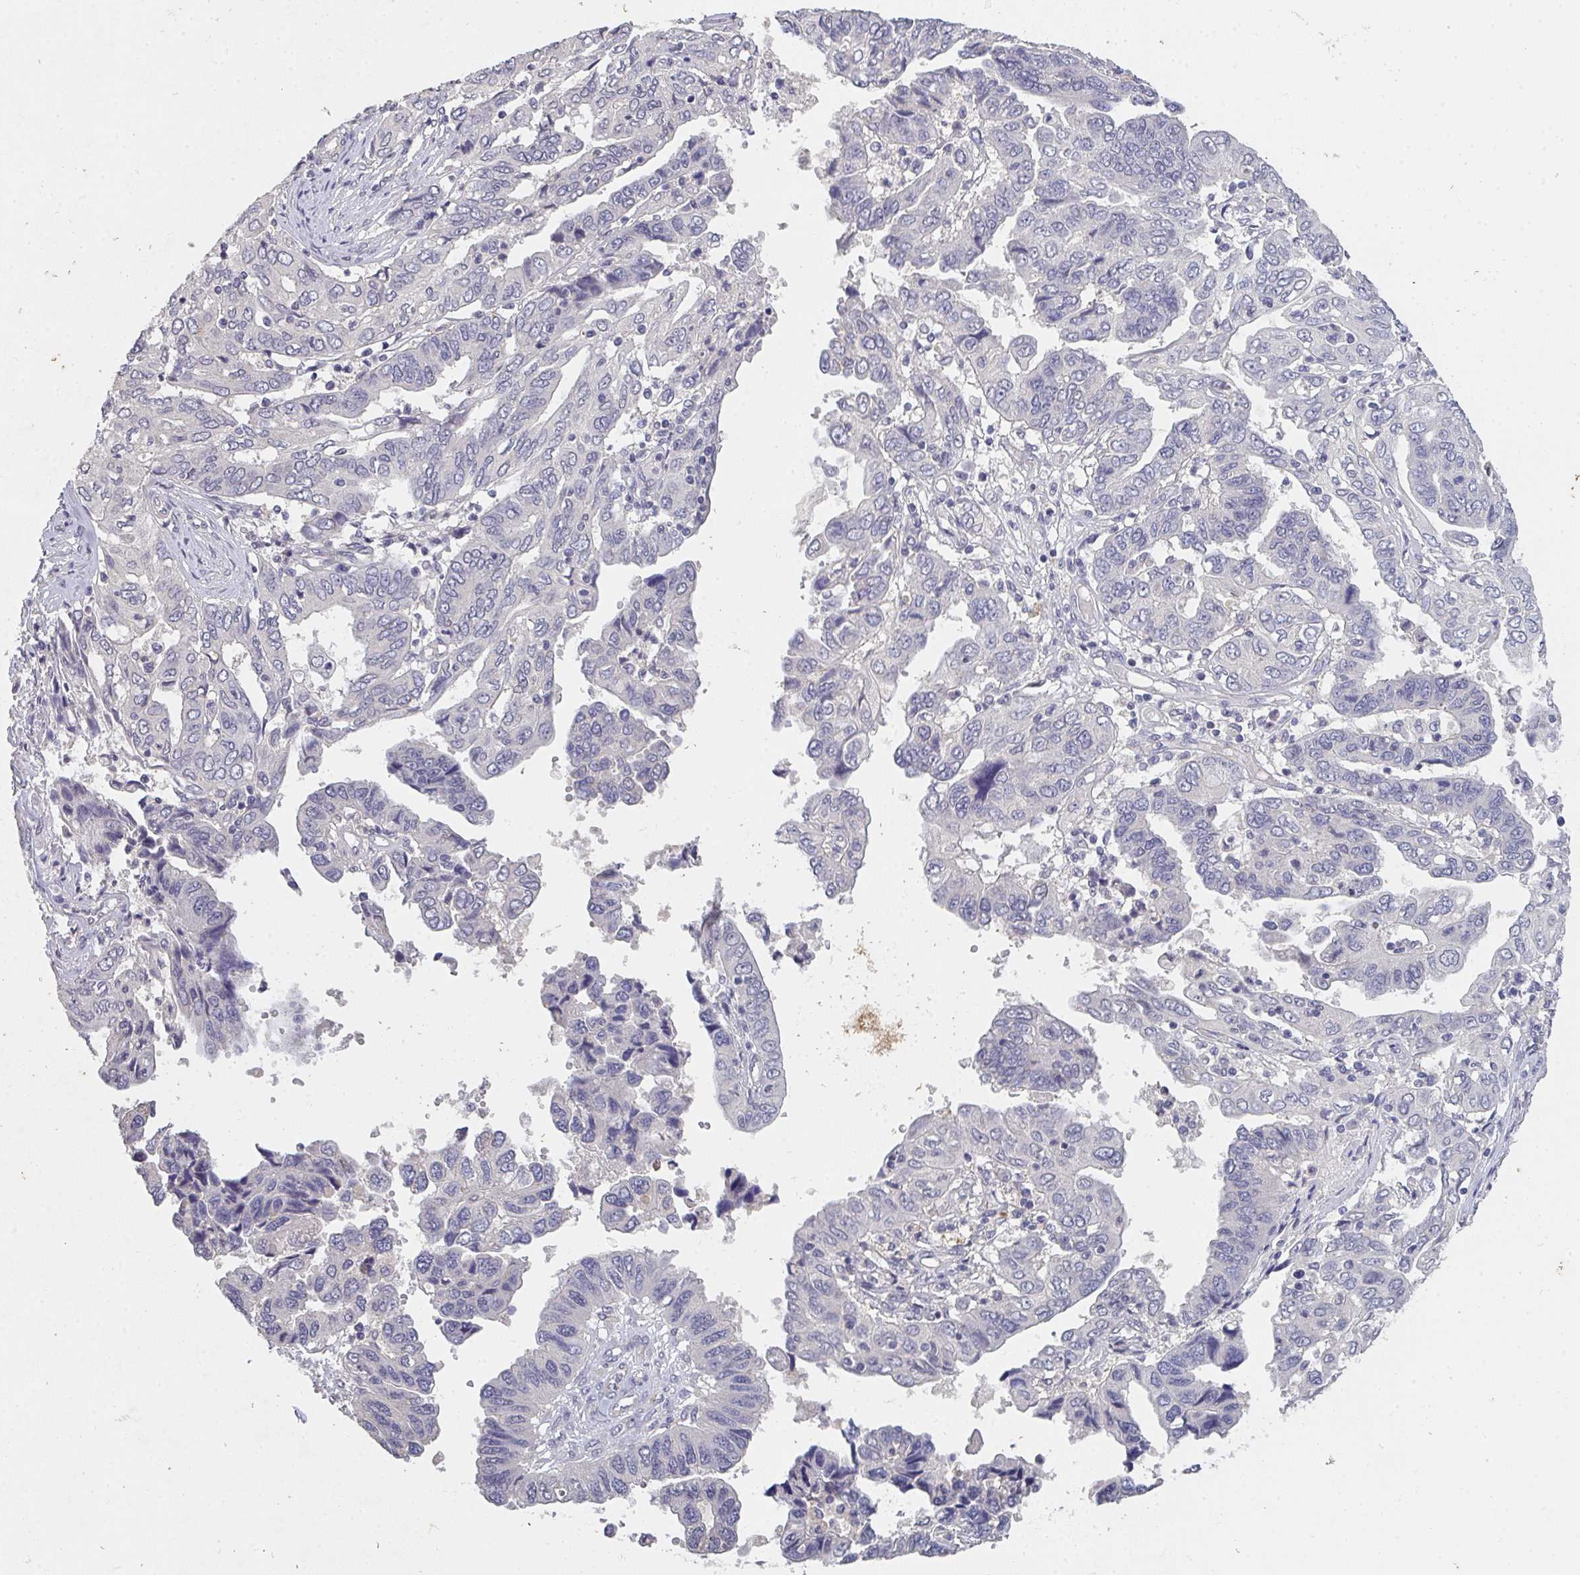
{"staining": {"intensity": "negative", "quantity": "none", "location": "none"}, "tissue": "ovarian cancer", "cell_type": "Tumor cells", "image_type": "cancer", "snomed": [{"axis": "morphology", "description": "Cystadenocarcinoma, serous, NOS"}, {"axis": "topography", "description": "Ovary"}], "caption": "This image is of ovarian cancer stained with IHC to label a protein in brown with the nuclei are counter-stained blue. There is no expression in tumor cells.", "gene": "TMEM219", "patient": {"sex": "female", "age": 79}}